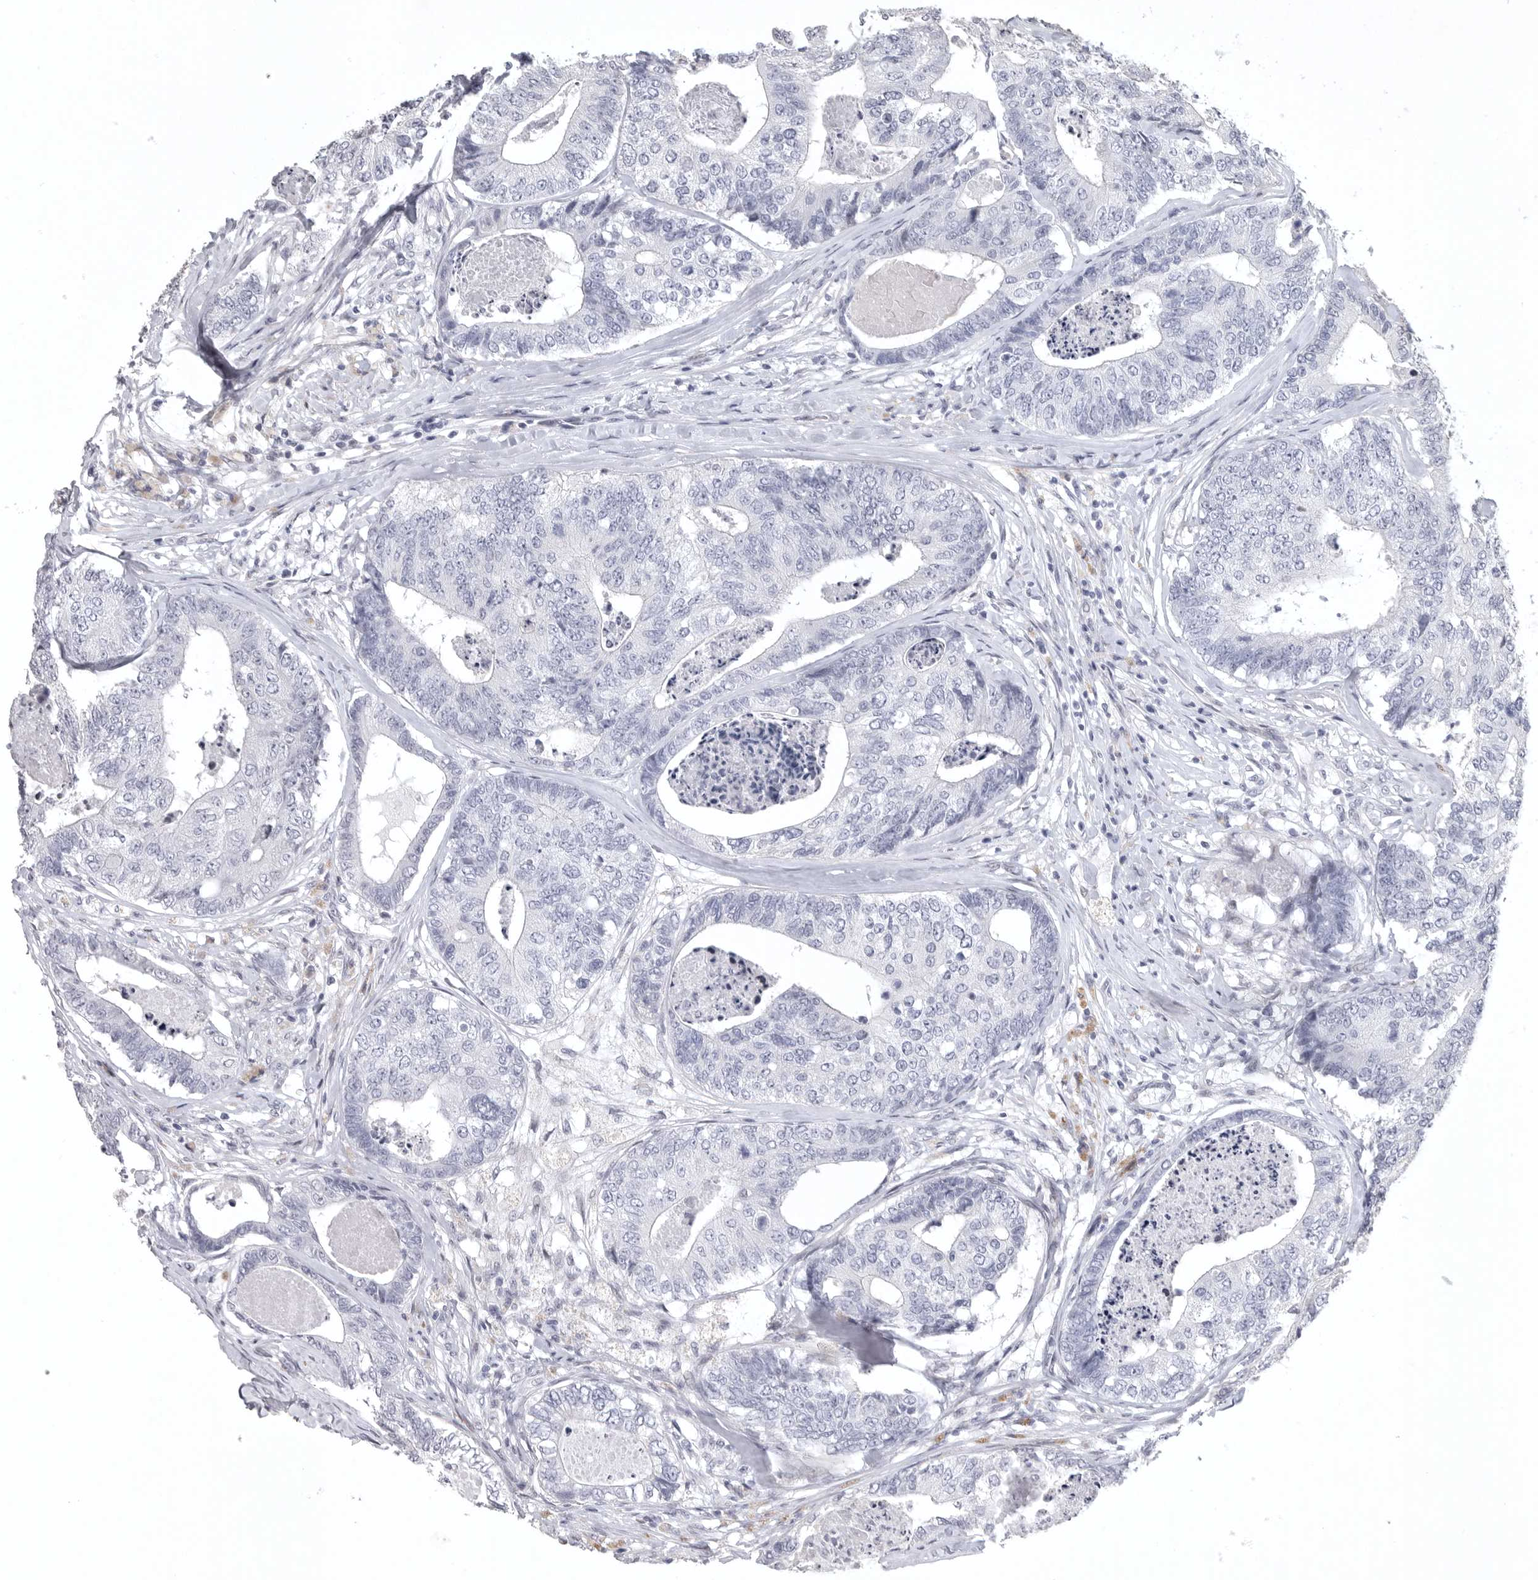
{"staining": {"intensity": "negative", "quantity": "none", "location": "none"}, "tissue": "colorectal cancer", "cell_type": "Tumor cells", "image_type": "cancer", "snomed": [{"axis": "morphology", "description": "Adenocarcinoma, NOS"}, {"axis": "topography", "description": "Colon"}], "caption": "IHC of human adenocarcinoma (colorectal) exhibits no expression in tumor cells.", "gene": "TNR", "patient": {"sex": "female", "age": 67}}